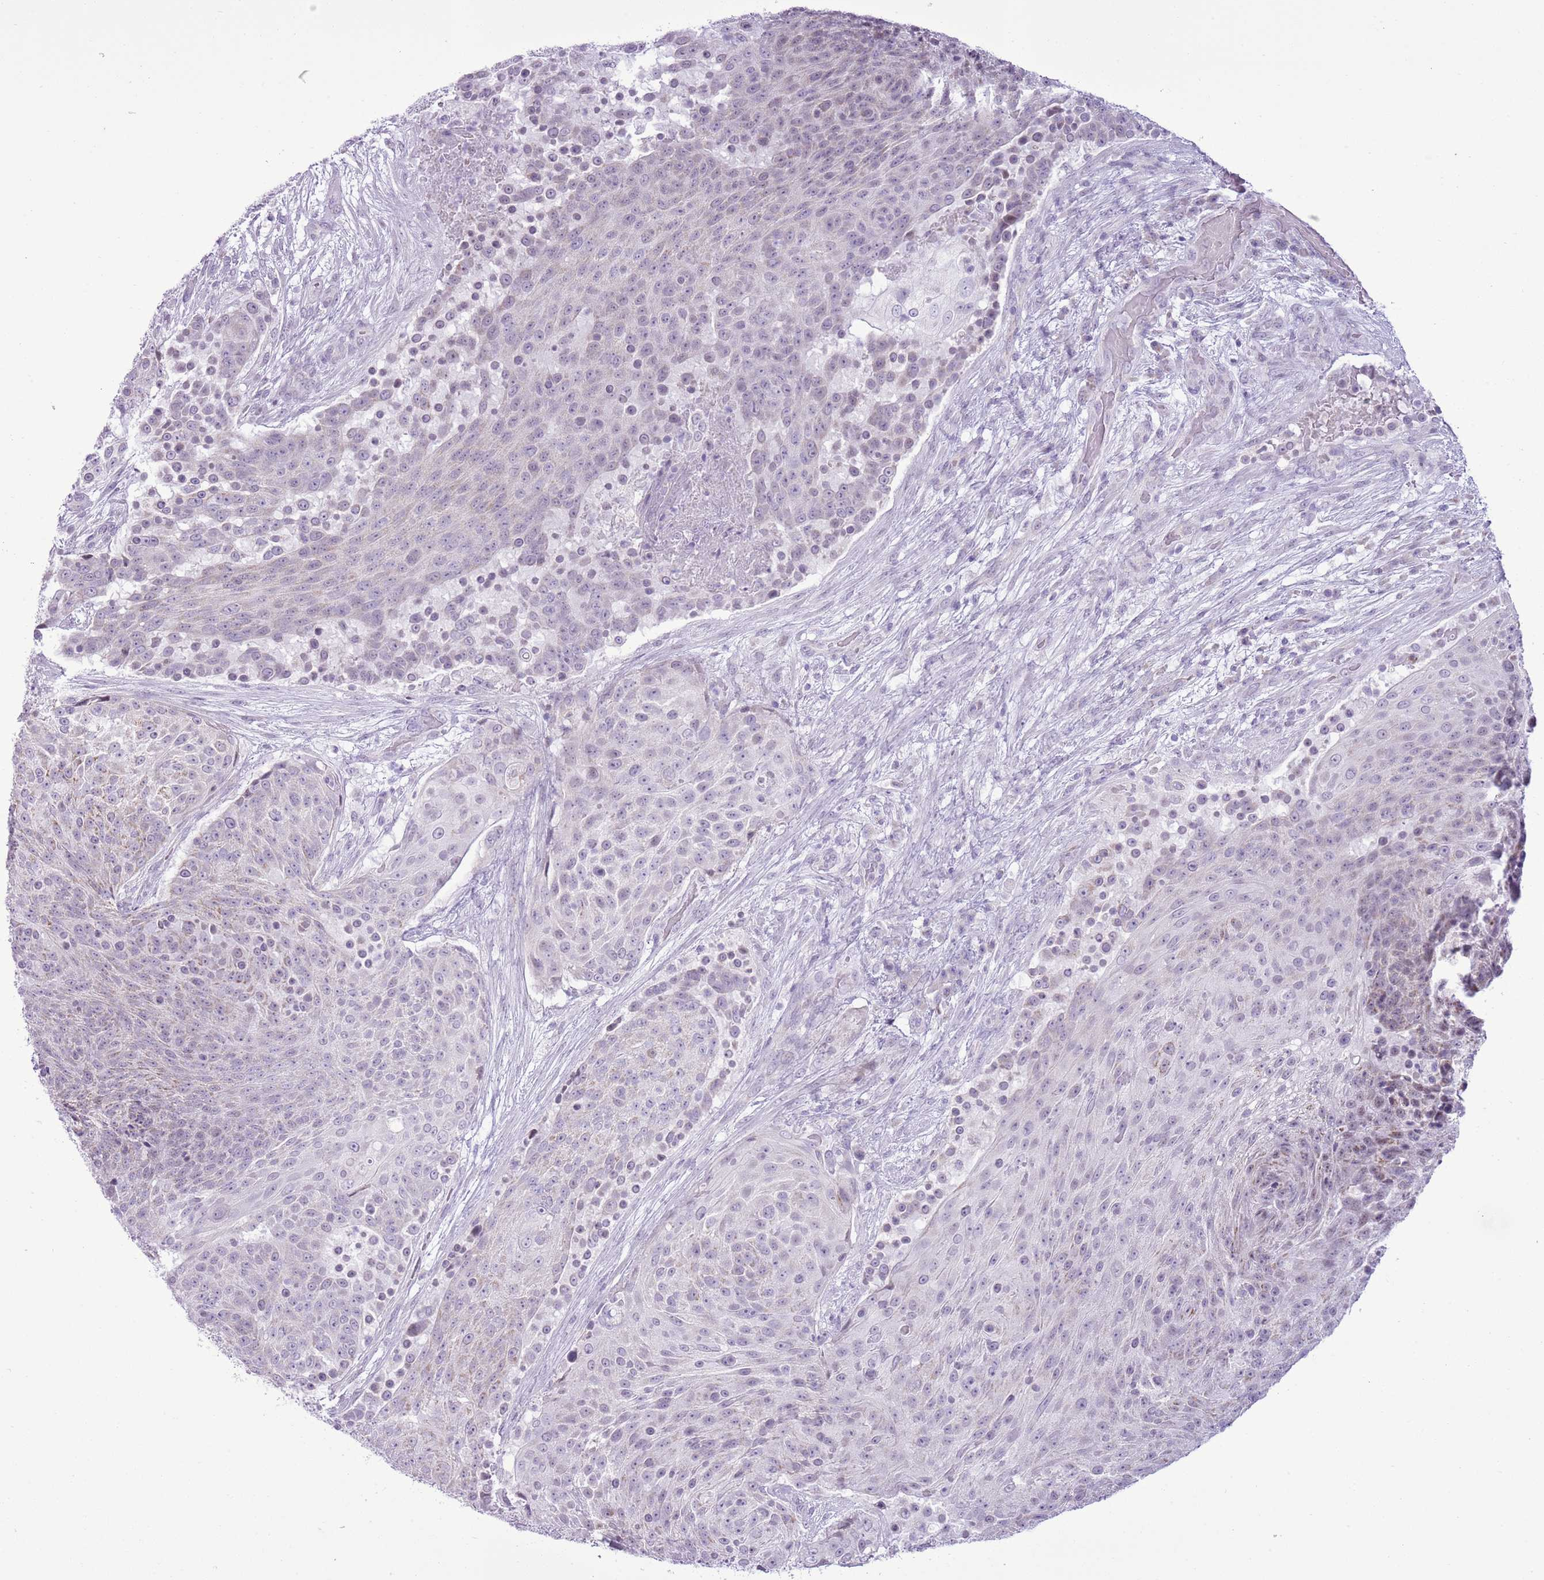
{"staining": {"intensity": "negative", "quantity": "none", "location": "none"}, "tissue": "urothelial cancer", "cell_type": "Tumor cells", "image_type": "cancer", "snomed": [{"axis": "morphology", "description": "Urothelial carcinoma, High grade"}, {"axis": "topography", "description": "Urinary bladder"}], "caption": "There is no significant expression in tumor cells of high-grade urothelial carcinoma.", "gene": "RPL3L", "patient": {"sex": "female", "age": 63}}